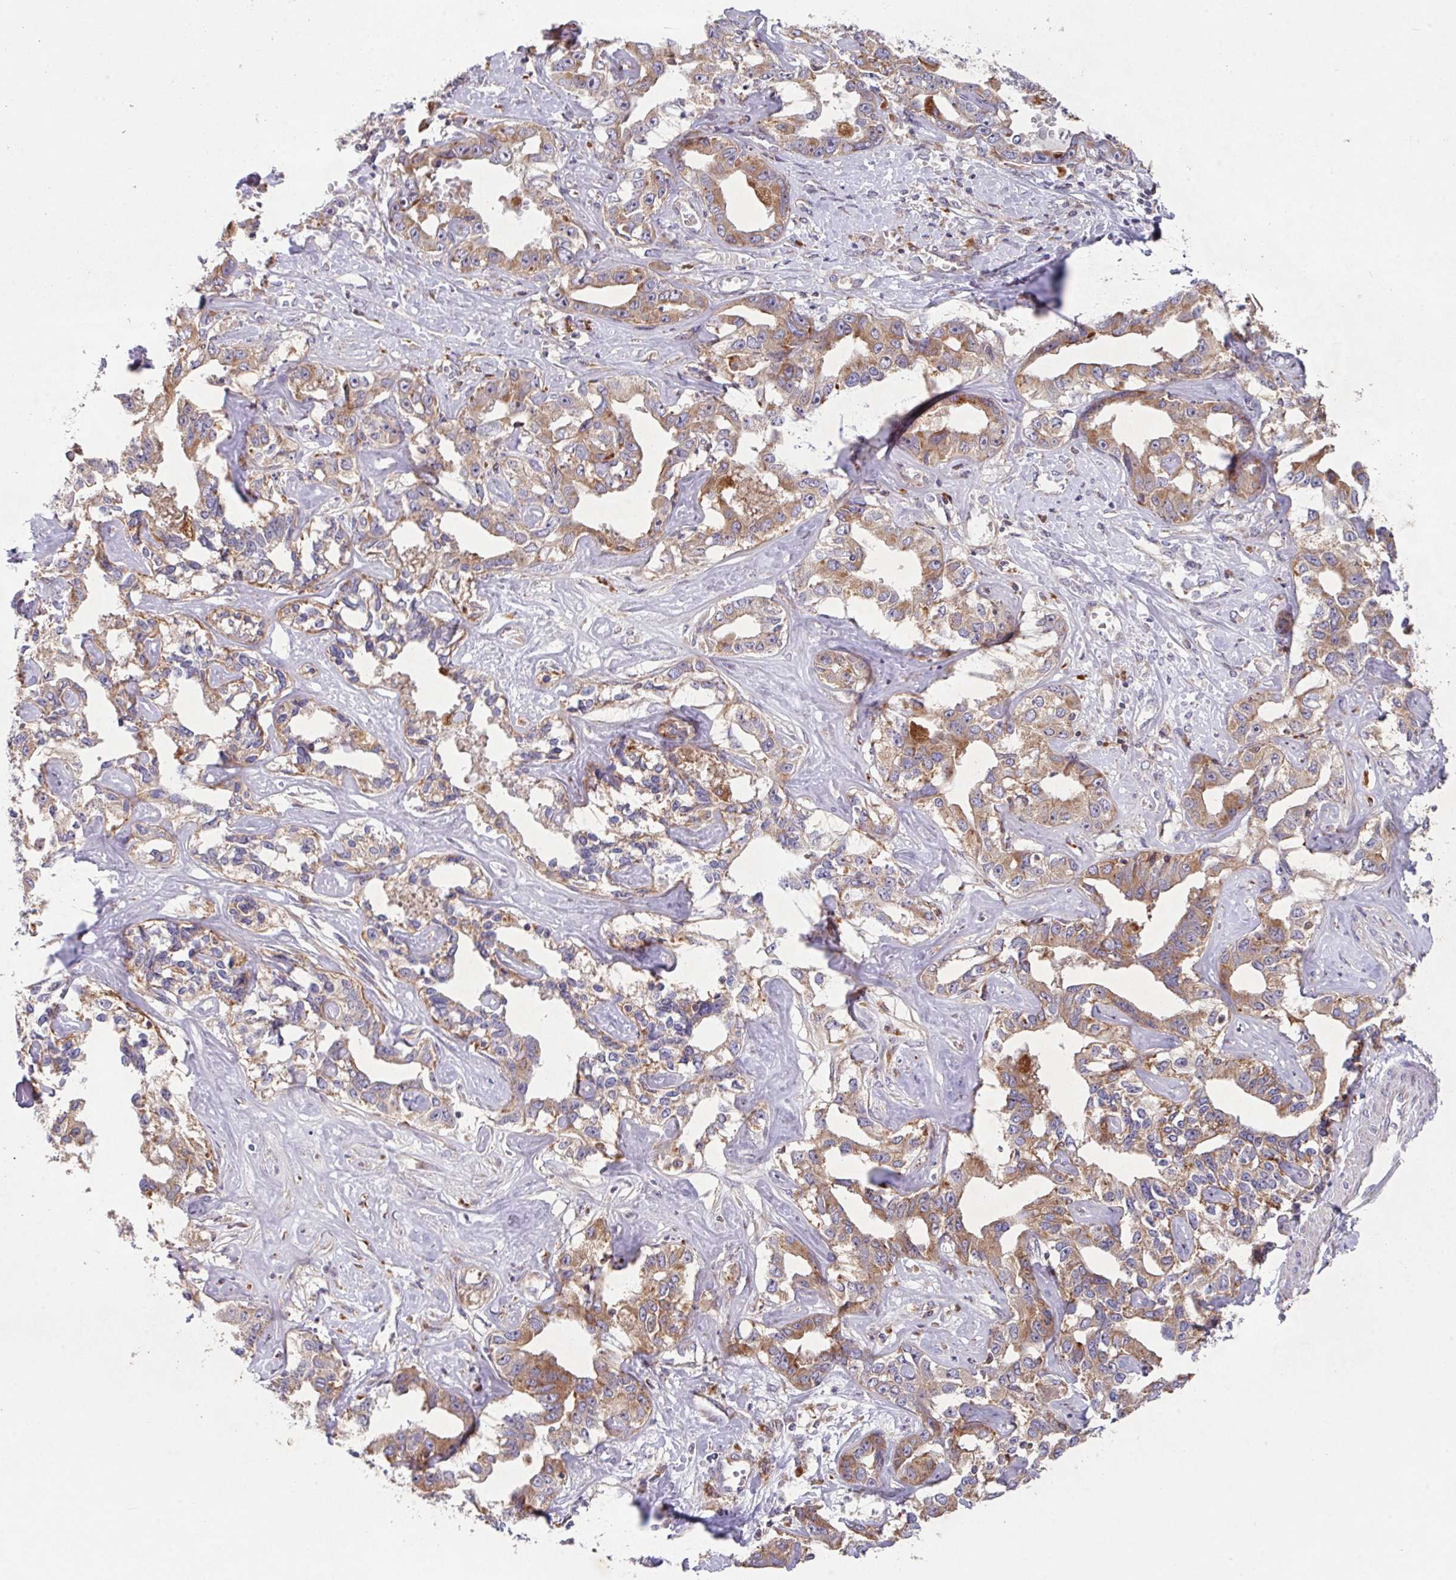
{"staining": {"intensity": "moderate", "quantity": ">75%", "location": "cytoplasmic/membranous"}, "tissue": "liver cancer", "cell_type": "Tumor cells", "image_type": "cancer", "snomed": [{"axis": "morphology", "description": "Cholangiocarcinoma"}, {"axis": "topography", "description": "Liver"}], "caption": "The immunohistochemical stain labels moderate cytoplasmic/membranous positivity in tumor cells of liver cholangiocarcinoma tissue.", "gene": "TRIM14", "patient": {"sex": "male", "age": 59}}